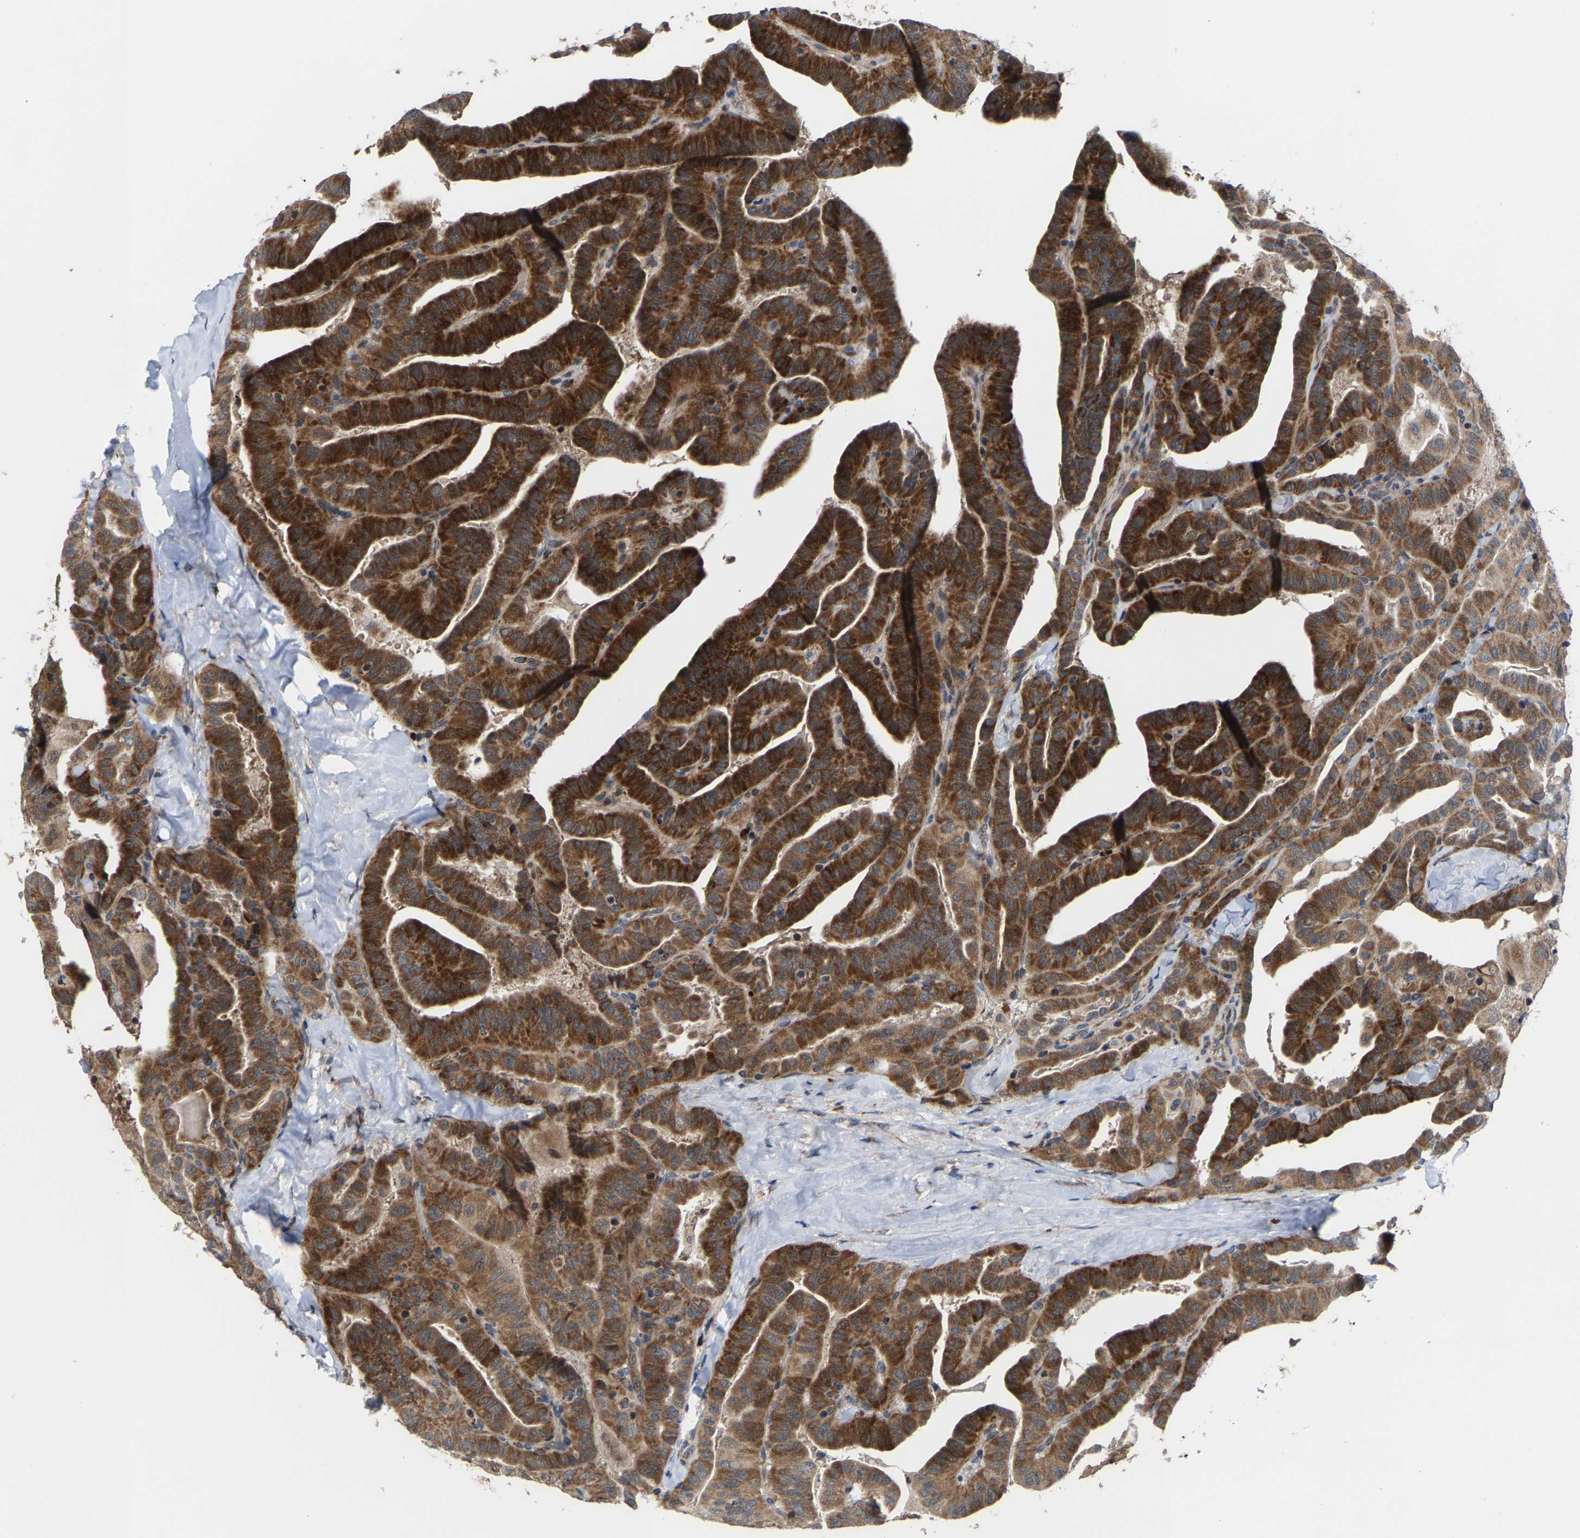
{"staining": {"intensity": "strong", "quantity": ">75%", "location": "cytoplasmic/membranous"}, "tissue": "thyroid cancer", "cell_type": "Tumor cells", "image_type": "cancer", "snomed": [{"axis": "morphology", "description": "Papillary adenocarcinoma, NOS"}, {"axis": "topography", "description": "Thyroid gland"}], "caption": "Tumor cells demonstrate high levels of strong cytoplasmic/membranous expression in about >75% of cells in thyroid papillary adenocarcinoma.", "gene": "TDRKH", "patient": {"sex": "male", "age": 77}}